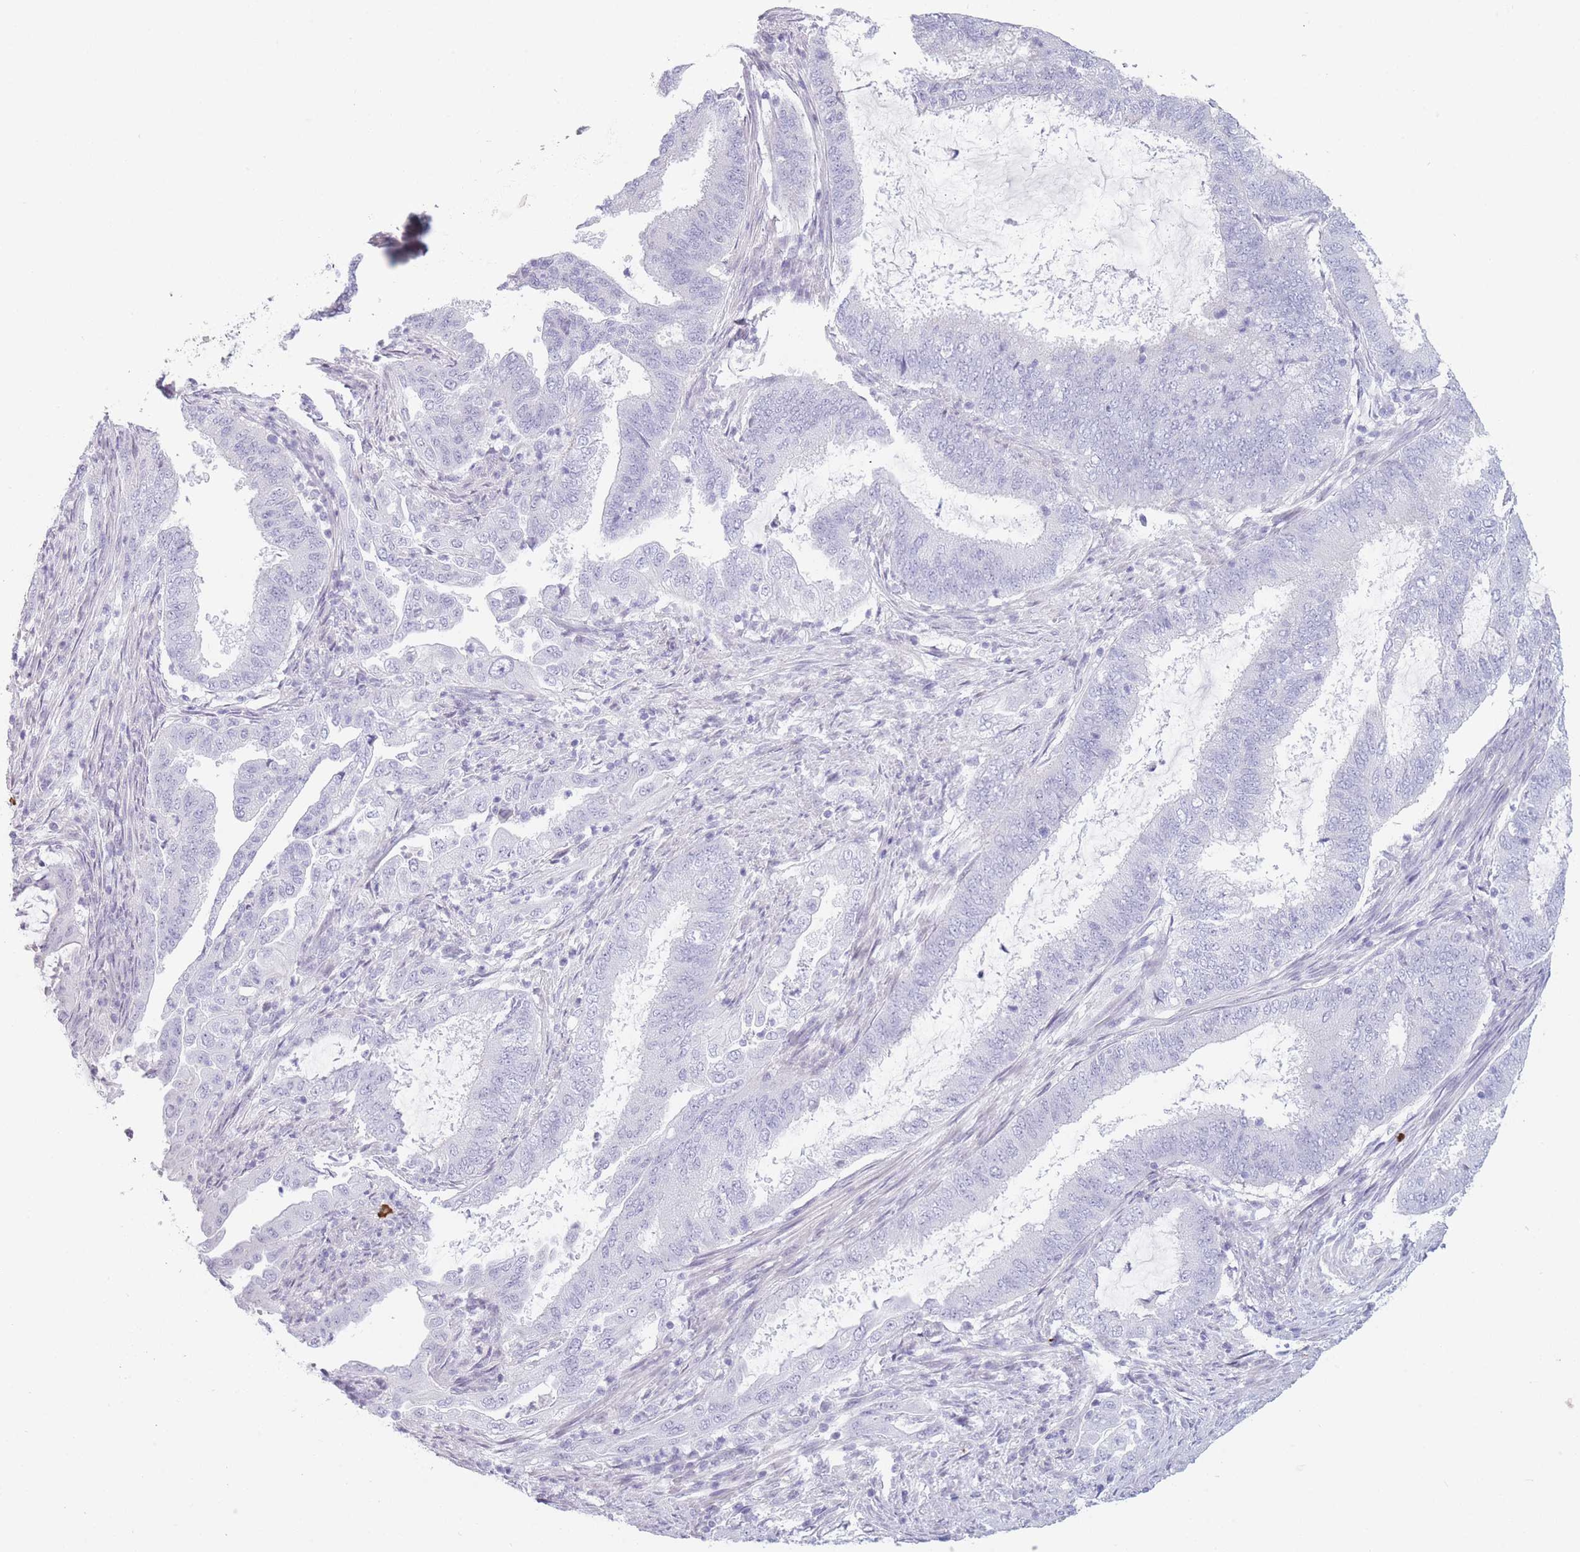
{"staining": {"intensity": "negative", "quantity": "none", "location": "none"}, "tissue": "endometrial cancer", "cell_type": "Tumor cells", "image_type": "cancer", "snomed": [{"axis": "morphology", "description": "Adenocarcinoma, NOS"}, {"axis": "topography", "description": "Endometrium"}], "caption": "An IHC image of endometrial adenocarcinoma is shown. There is no staining in tumor cells of endometrial adenocarcinoma. (DAB (3,3'-diaminobenzidine) immunohistochemistry (IHC) visualized using brightfield microscopy, high magnification).", "gene": "PLEKHG2", "patient": {"sex": "female", "age": 51}}